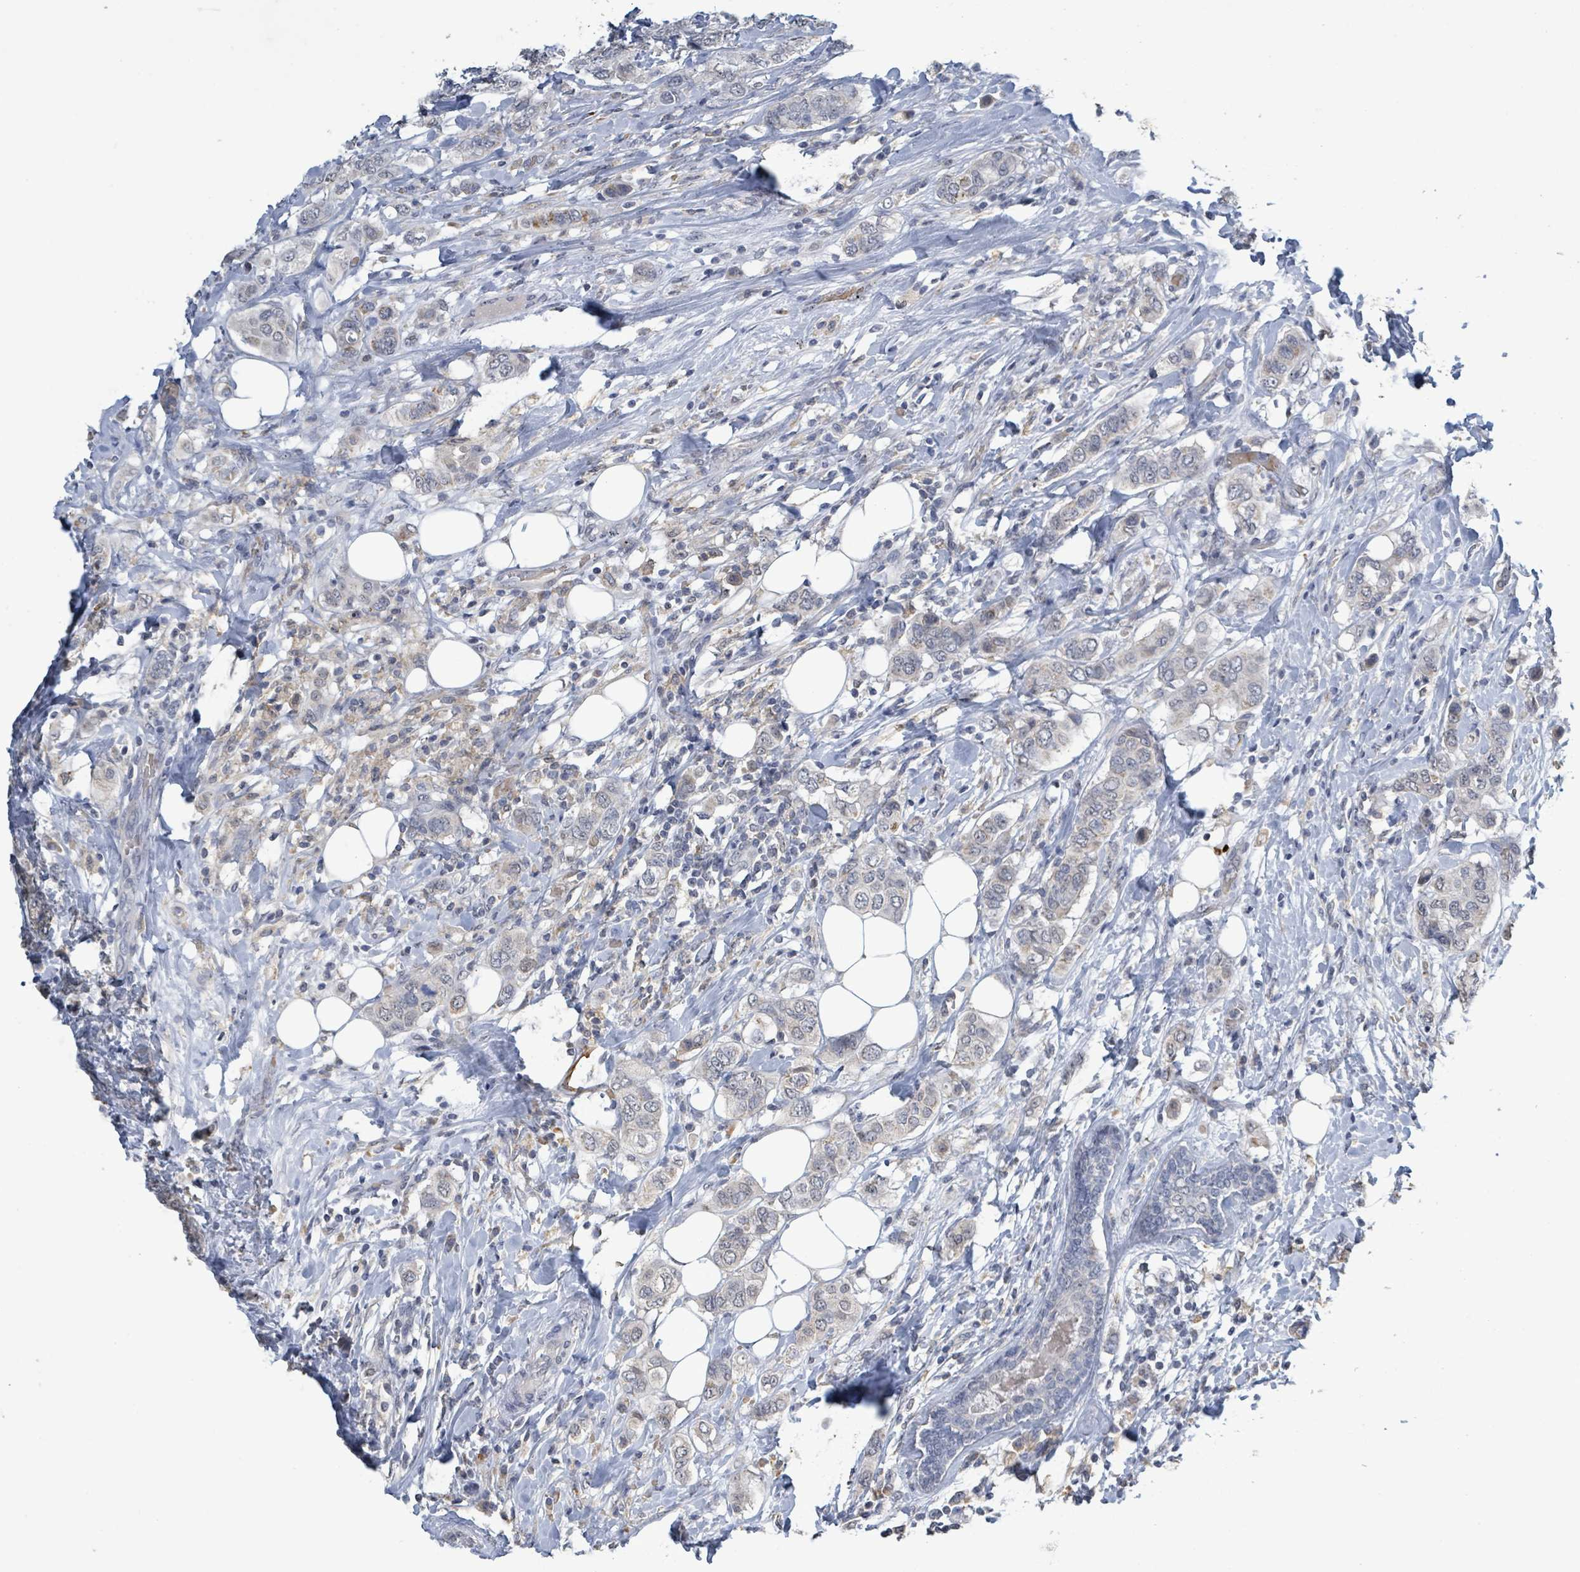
{"staining": {"intensity": "negative", "quantity": "none", "location": "none"}, "tissue": "breast cancer", "cell_type": "Tumor cells", "image_type": "cancer", "snomed": [{"axis": "morphology", "description": "Lobular carcinoma"}, {"axis": "topography", "description": "Breast"}], "caption": "The immunohistochemistry image has no significant positivity in tumor cells of breast cancer tissue. (DAB immunohistochemistry (IHC) with hematoxylin counter stain).", "gene": "SEBOX", "patient": {"sex": "female", "age": 51}}